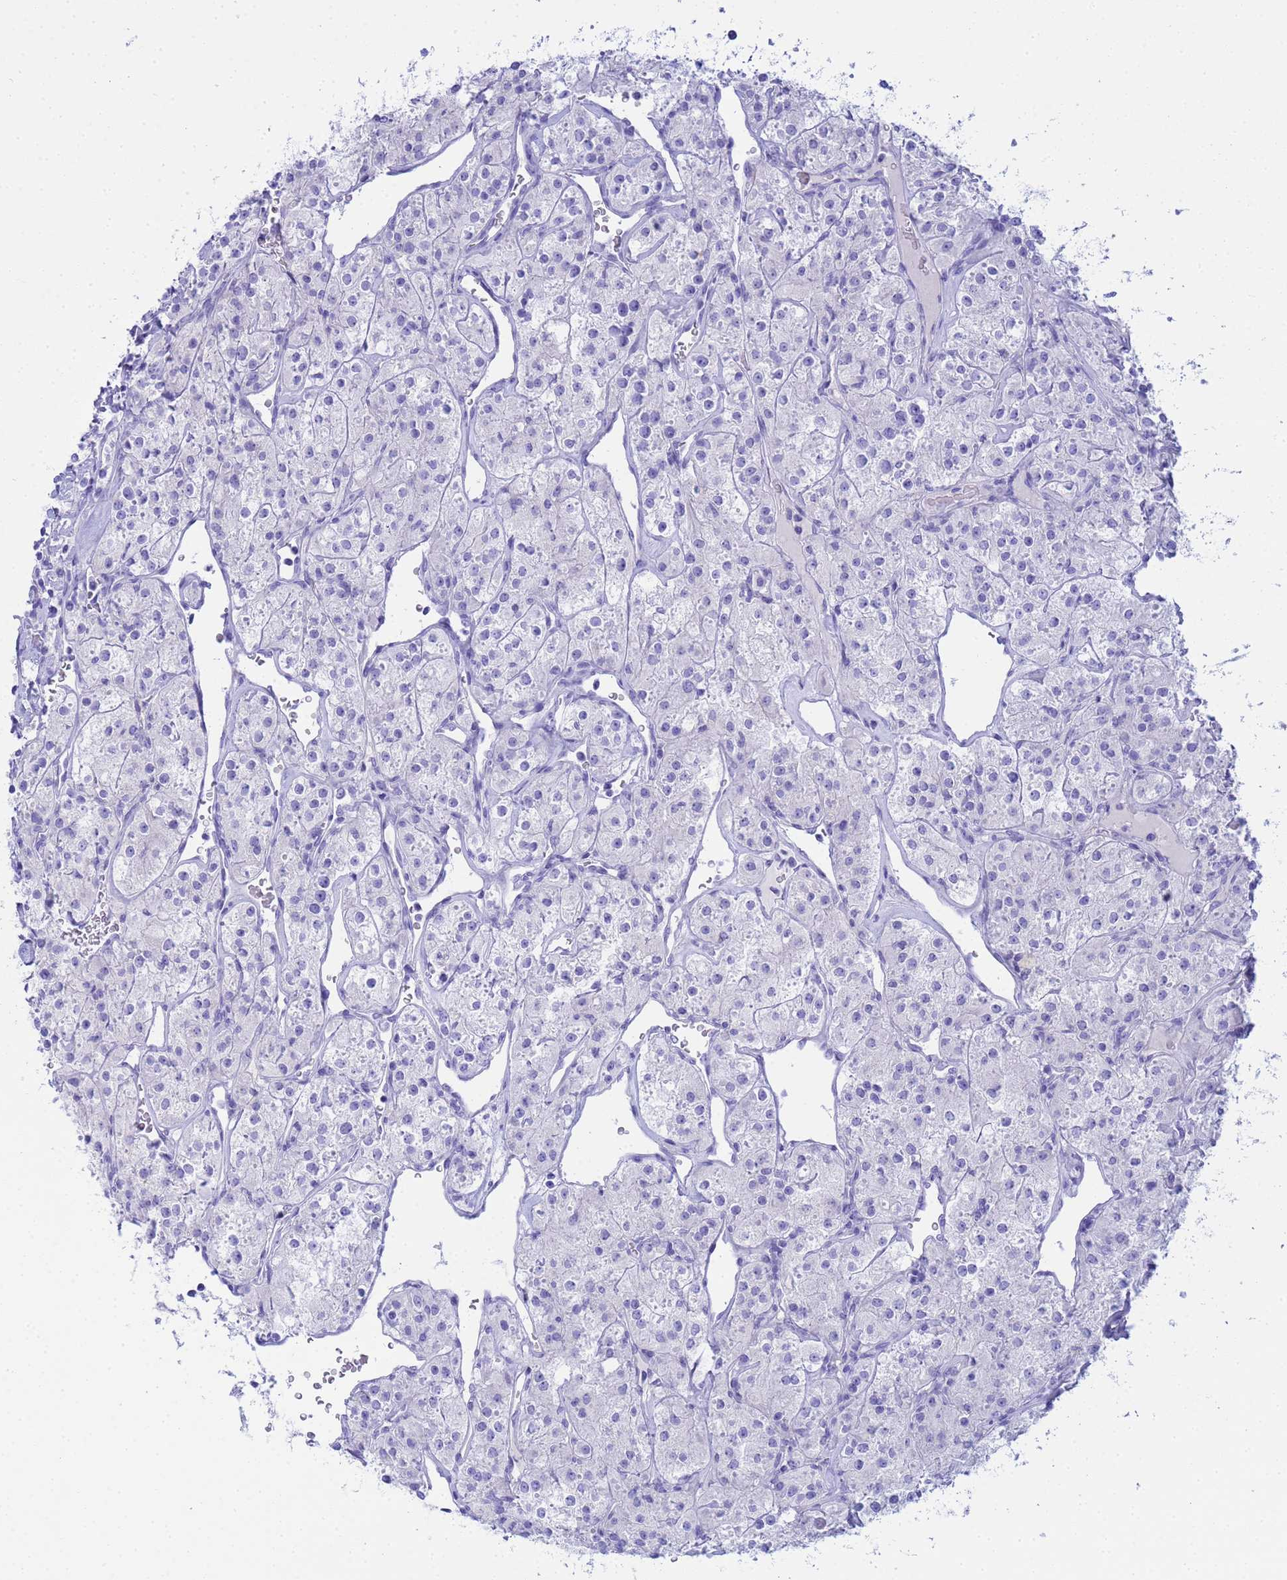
{"staining": {"intensity": "negative", "quantity": "none", "location": "none"}, "tissue": "renal cancer", "cell_type": "Tumor cells", "image_type": "cancer", "snomed": [{"axis": "morphology", "description": "Adenocarcinoma, NOS"}, {"axis": "topography", "description": "Kidney"}], "caption": "A high-resolution photomicrograph shows immunohistochemistry staining of renal cancer, which exhibits no significant staining in tumor cells.", "gene": "AQP12A", "patient": {"sex": "male", "age": 77}}